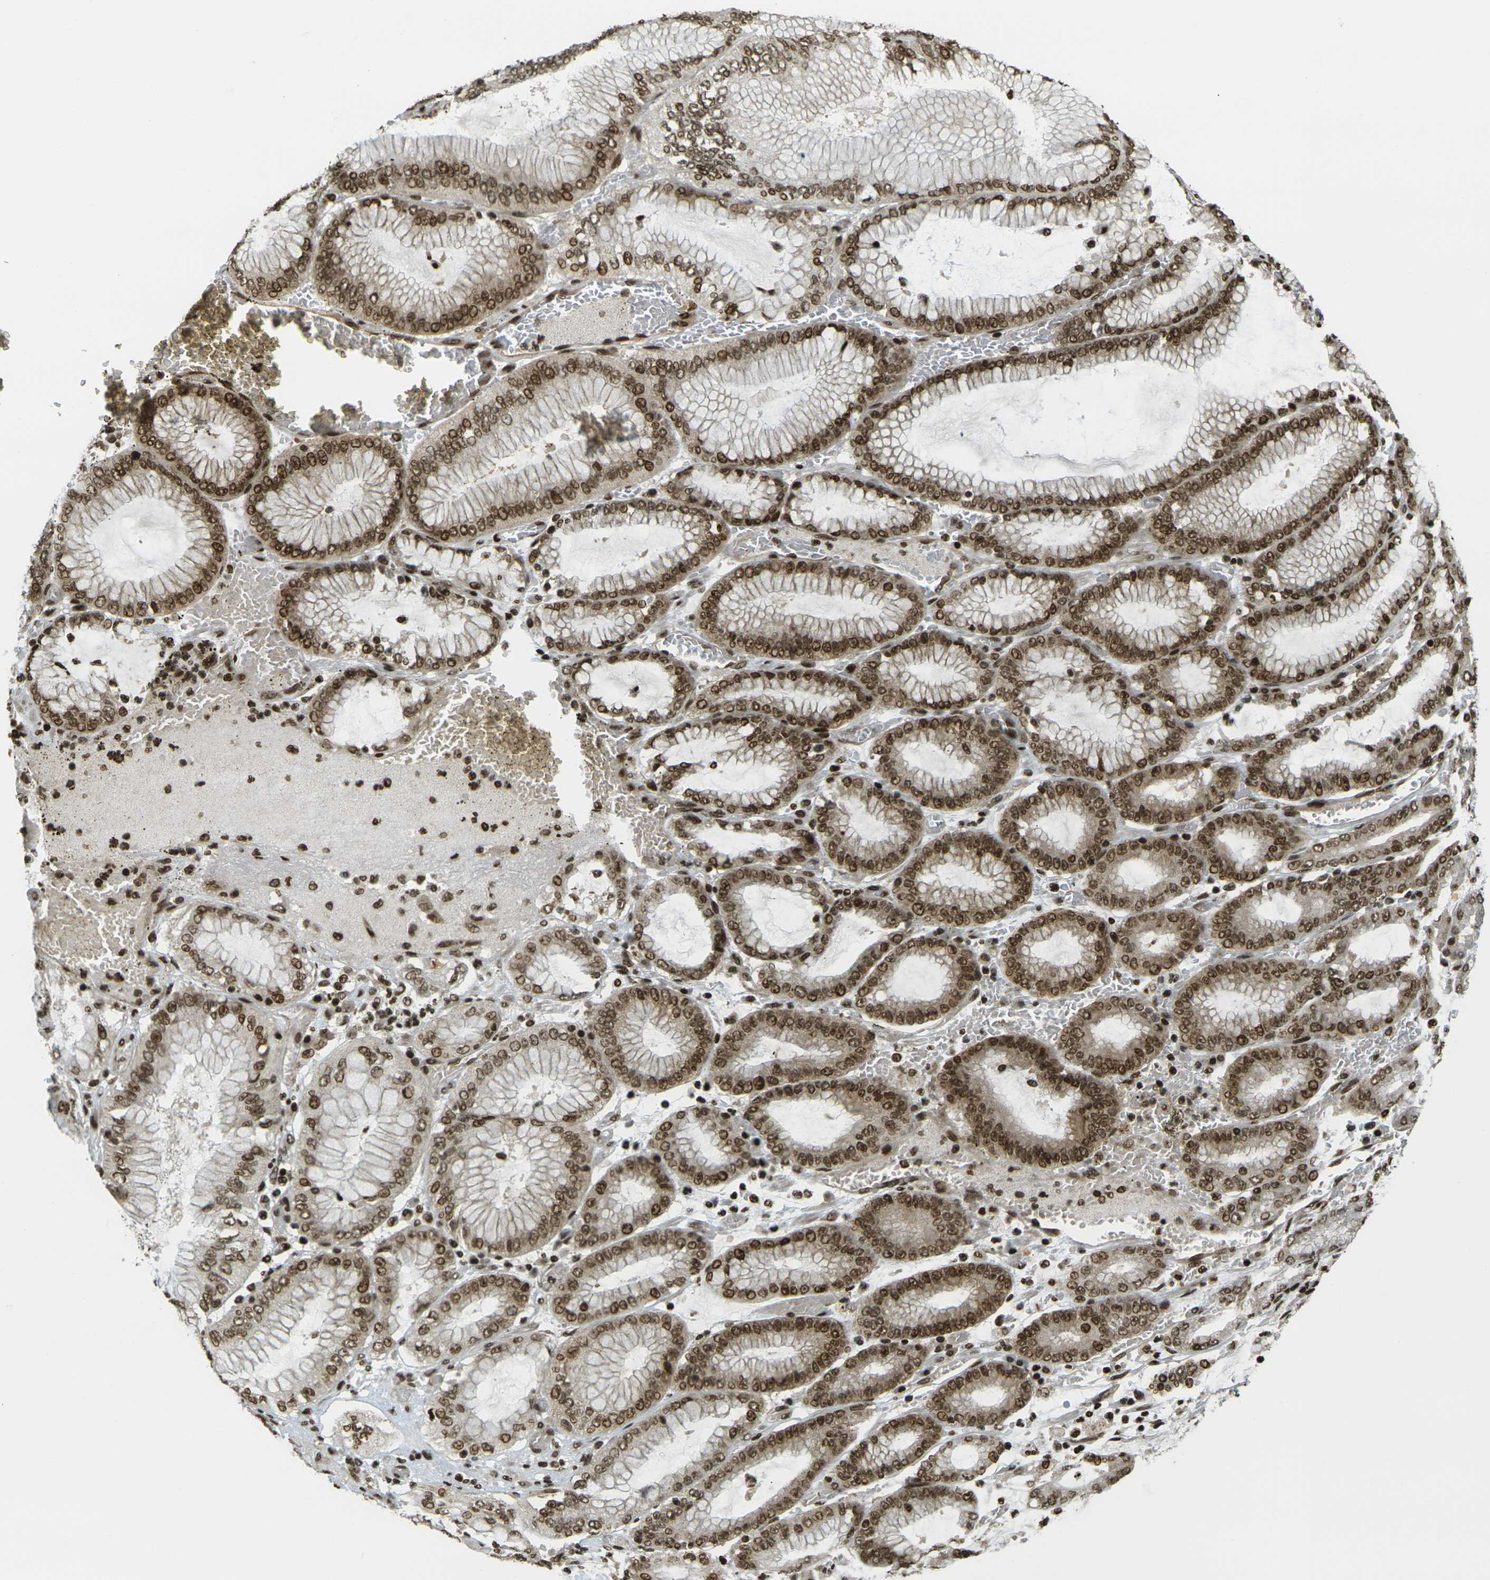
{"staining": {"intensity": "moderate", "quantity": ">75%", "location": "cytoplasmic/membranous,nuclear"}, "tissue": "stomach cancer", "cell_type": "Tumor cells", "image_type": "cancer", "snomed": [{"axis": "morphology", "description": "Normal tissue, NOS"}, {"axis": "morphology", "description": "Adenocarcinoma, NOS"}, {"axis": "topography", "description": "Stomach, upper"}, {"axis": "topography", "description": "Stomach"}], "caption": "There is medium levels of moderate cytoplasmic/membranous and nuclear expression in tumor cells of stomach cancer (adenocarcinoma), as demonstrated by immunohistochemical staining (brown color).", "gene": "RUVBL2", "patient": {"sex": "male", "age": 76}}